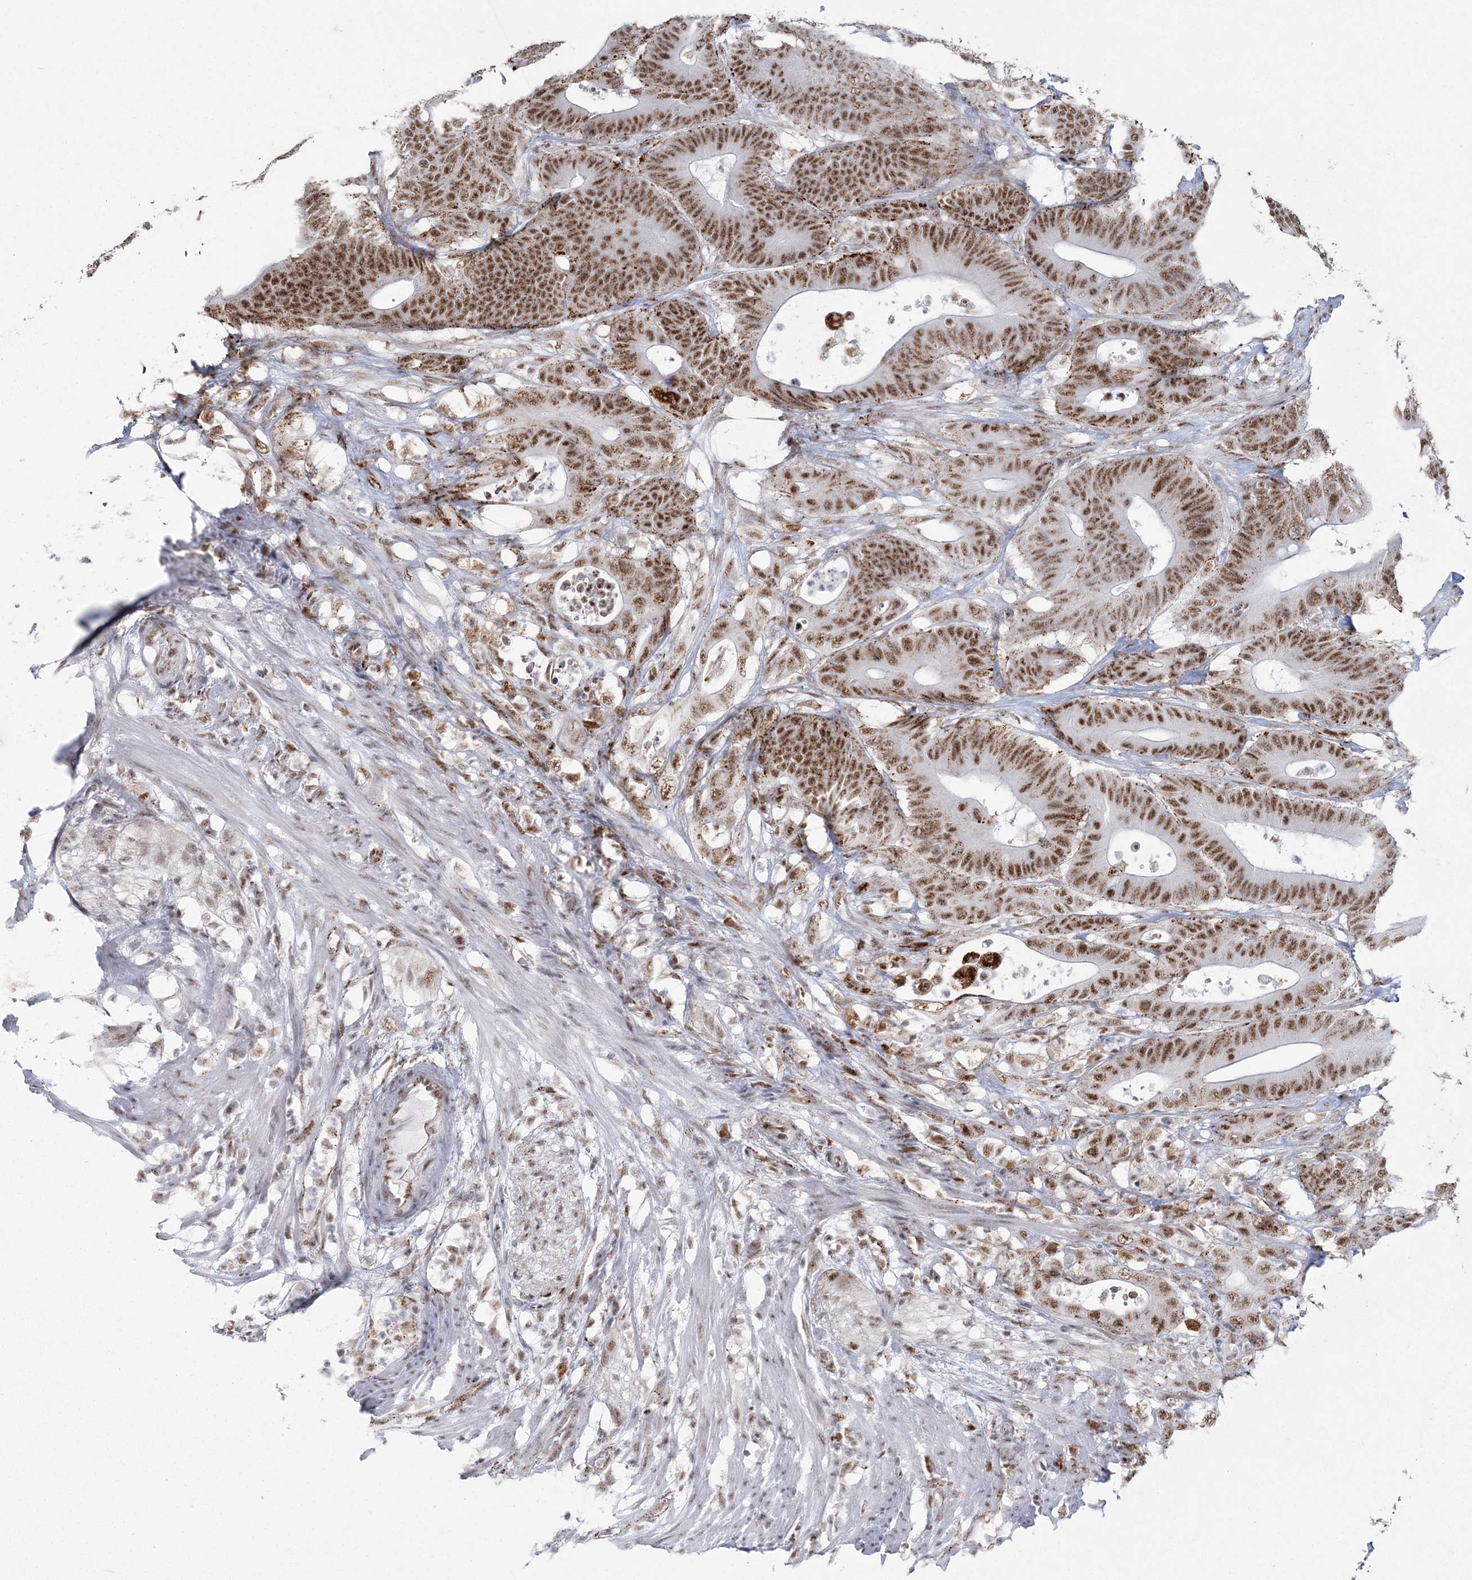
{"staining": {"intensity": "moderate", "quantity": ">75%", "location": "nuclear"}, "tissue": "colorectal cancer", "cell_type": "Tumor cells", "image_type": "cancer", "snomed": [{"axis": "morphology", "description": "Adenocarcinoma, NOS"}, {"axis": "topography", "description": "Colon"}], "caption": "Colorectal cancer (adenocarcinoma) stained for a protein (brown) displays moderate nuclear positive positivity in approximately >75% of tumor cells.", "gene": "RBM17", "patient": {"sex": "male", "age": 83}}